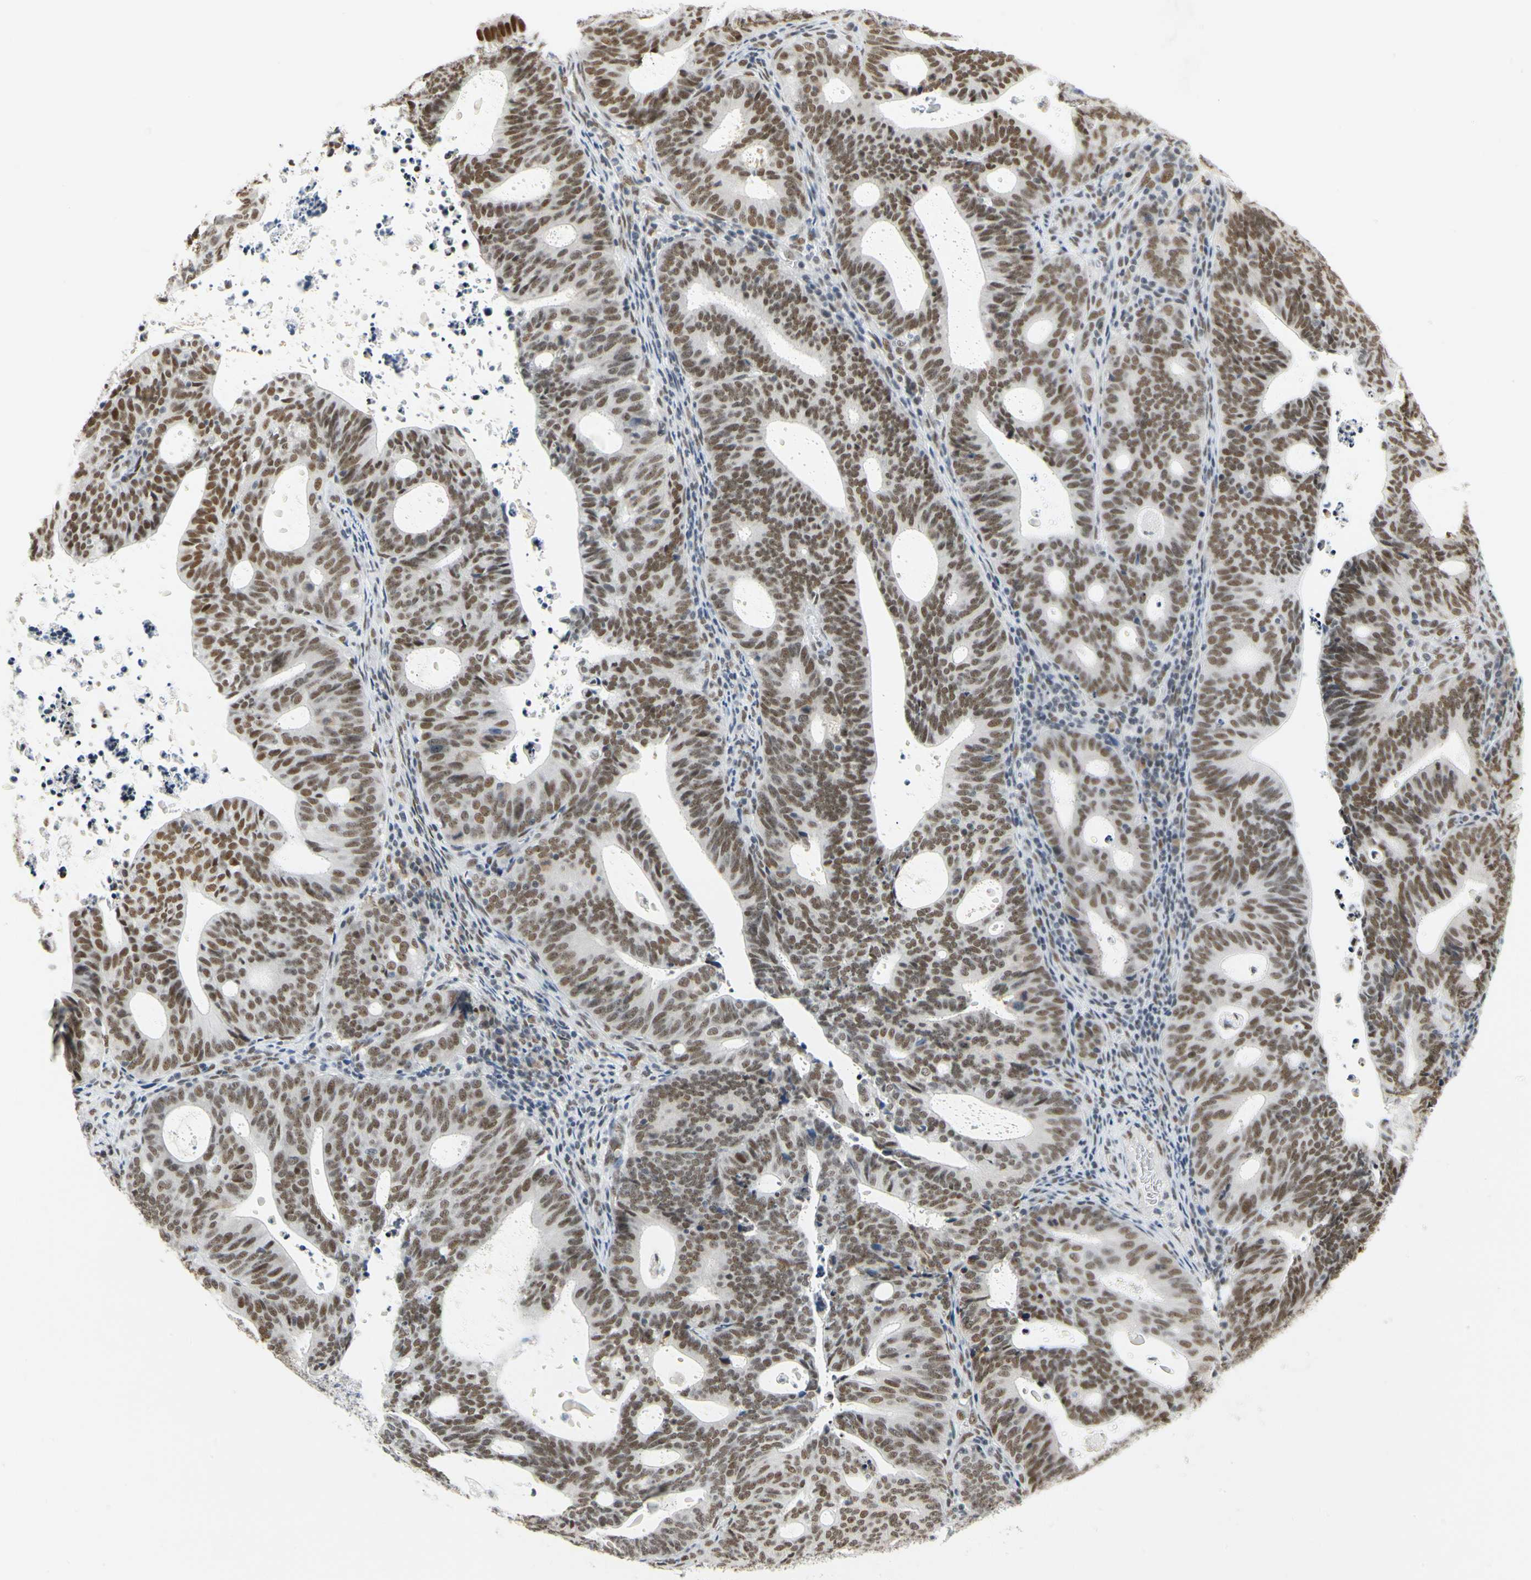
{"staining": {"intensity": "strong", "quantity": ">75%", "location": "nuclear"}, "tissue": "endometrial cancer", "cell_type": "Tumor cells", "image_type": "cancer", "snomed": [{"axis": "morphology", "description": "Adenocarcinoma, NOS"}, {"axis": "topography", "description": "Uterus"}], "caption": "Protein analysis of endometrial adenocarcinoma tissue displays strong nuclear staining in about >75% of tumor cells. (DAB = brown stain, brightfield microscopy at high magnification).", "gene": "ZSCAN16", "patient": {"sex": "female", "age": 83}}